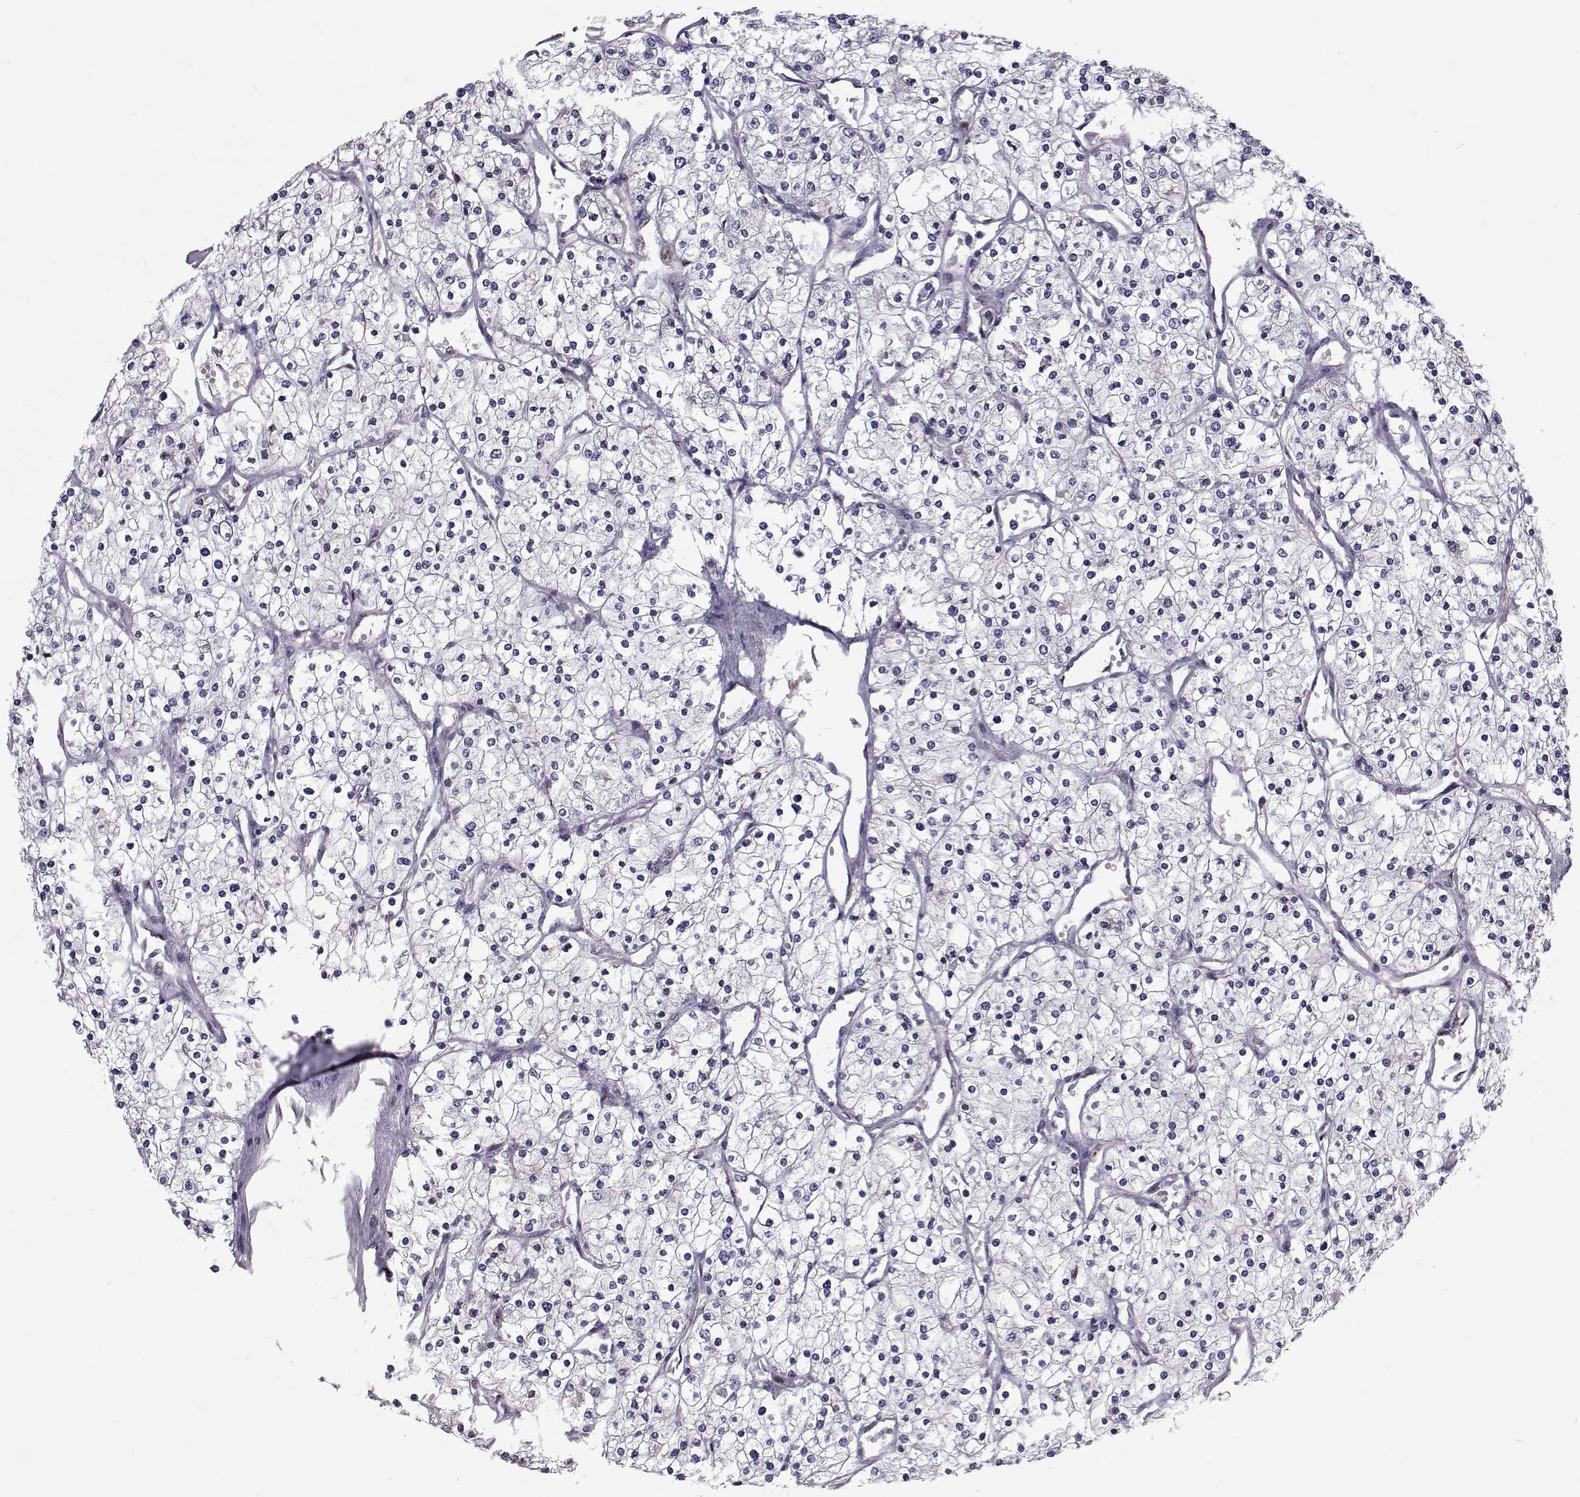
{"staining": {"intensity": "negative", "quantity": "none", "location": "none"}, "tissue": "renal cancer", "cell_type": "Tumor cells", "image_type": "cancer", "snomed": [{"axis": "morphology", "description": "Adenocarcinoma, NOS"}, {"axis": "topography", "description": "Kidney"}], "caption": "A high-resolution photomicrograph shows immunohistochemistry (IHC) staining of renal cancer (adenocarcinoma), which exhibits no significant positivity in tumor cells.", "gene": "TCF15", "patient": {"sex": "male", "age": 80}}